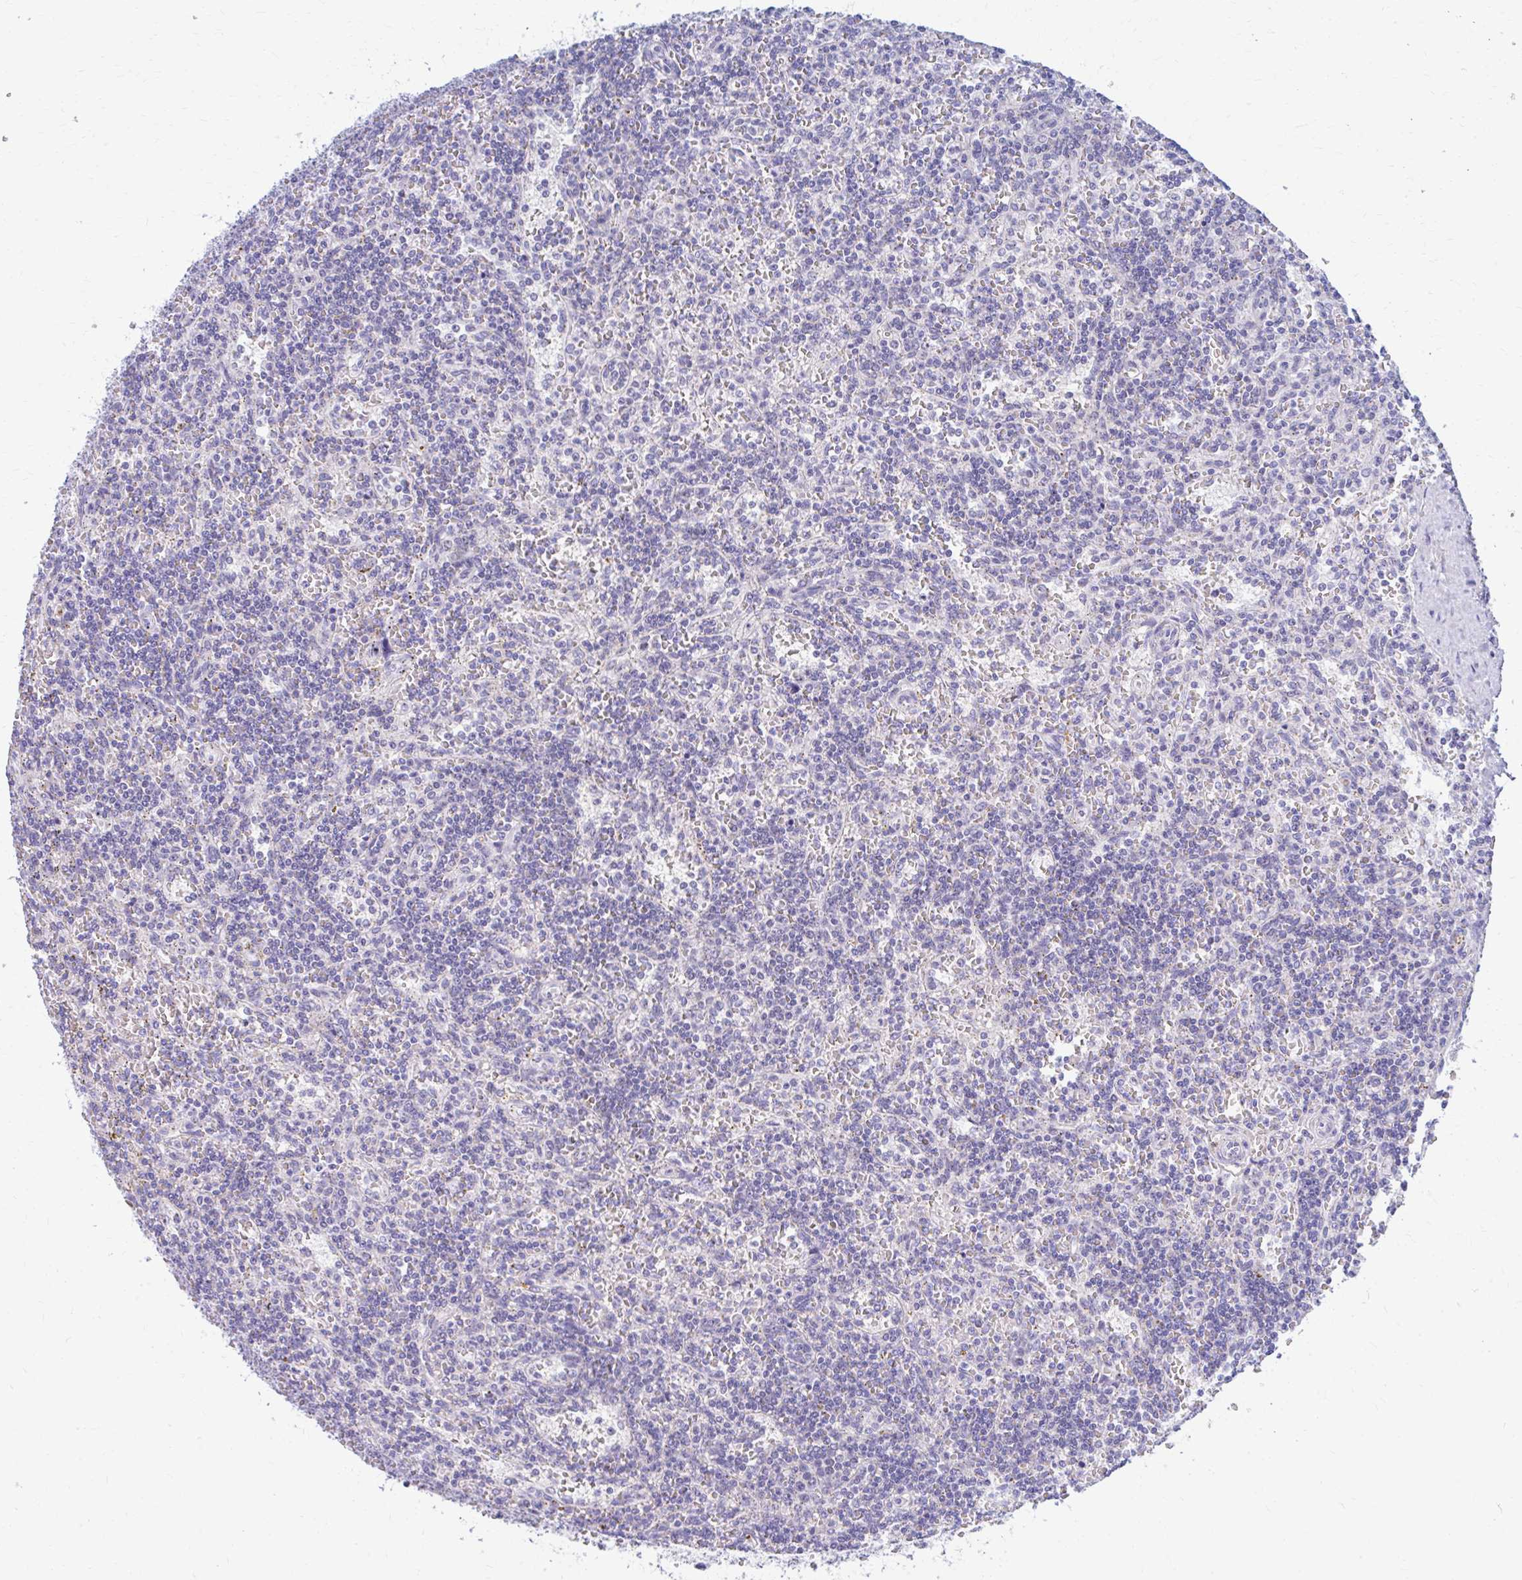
{"staining": {"intensity": "negative", "quantity": "none", "location": "none"}, "tissue": "lymphoma", "cell_type": "Tumor cells", "image_type": "cancer", "snomed": [{"axis": "morphology", "description": "Malignant lymphoma, non-Hodgkin's type, Low grade"}, {"axis": "topography", "description": "Spleen"}], "caption": "Malignant lymphoma, non-Hodgkin's type (low-grade) stained for a protein using immunohistochemistry exhibits no positivity tumor cells.", "gene": "RADIL", "patient": {"sex": "male", "age": 73}}